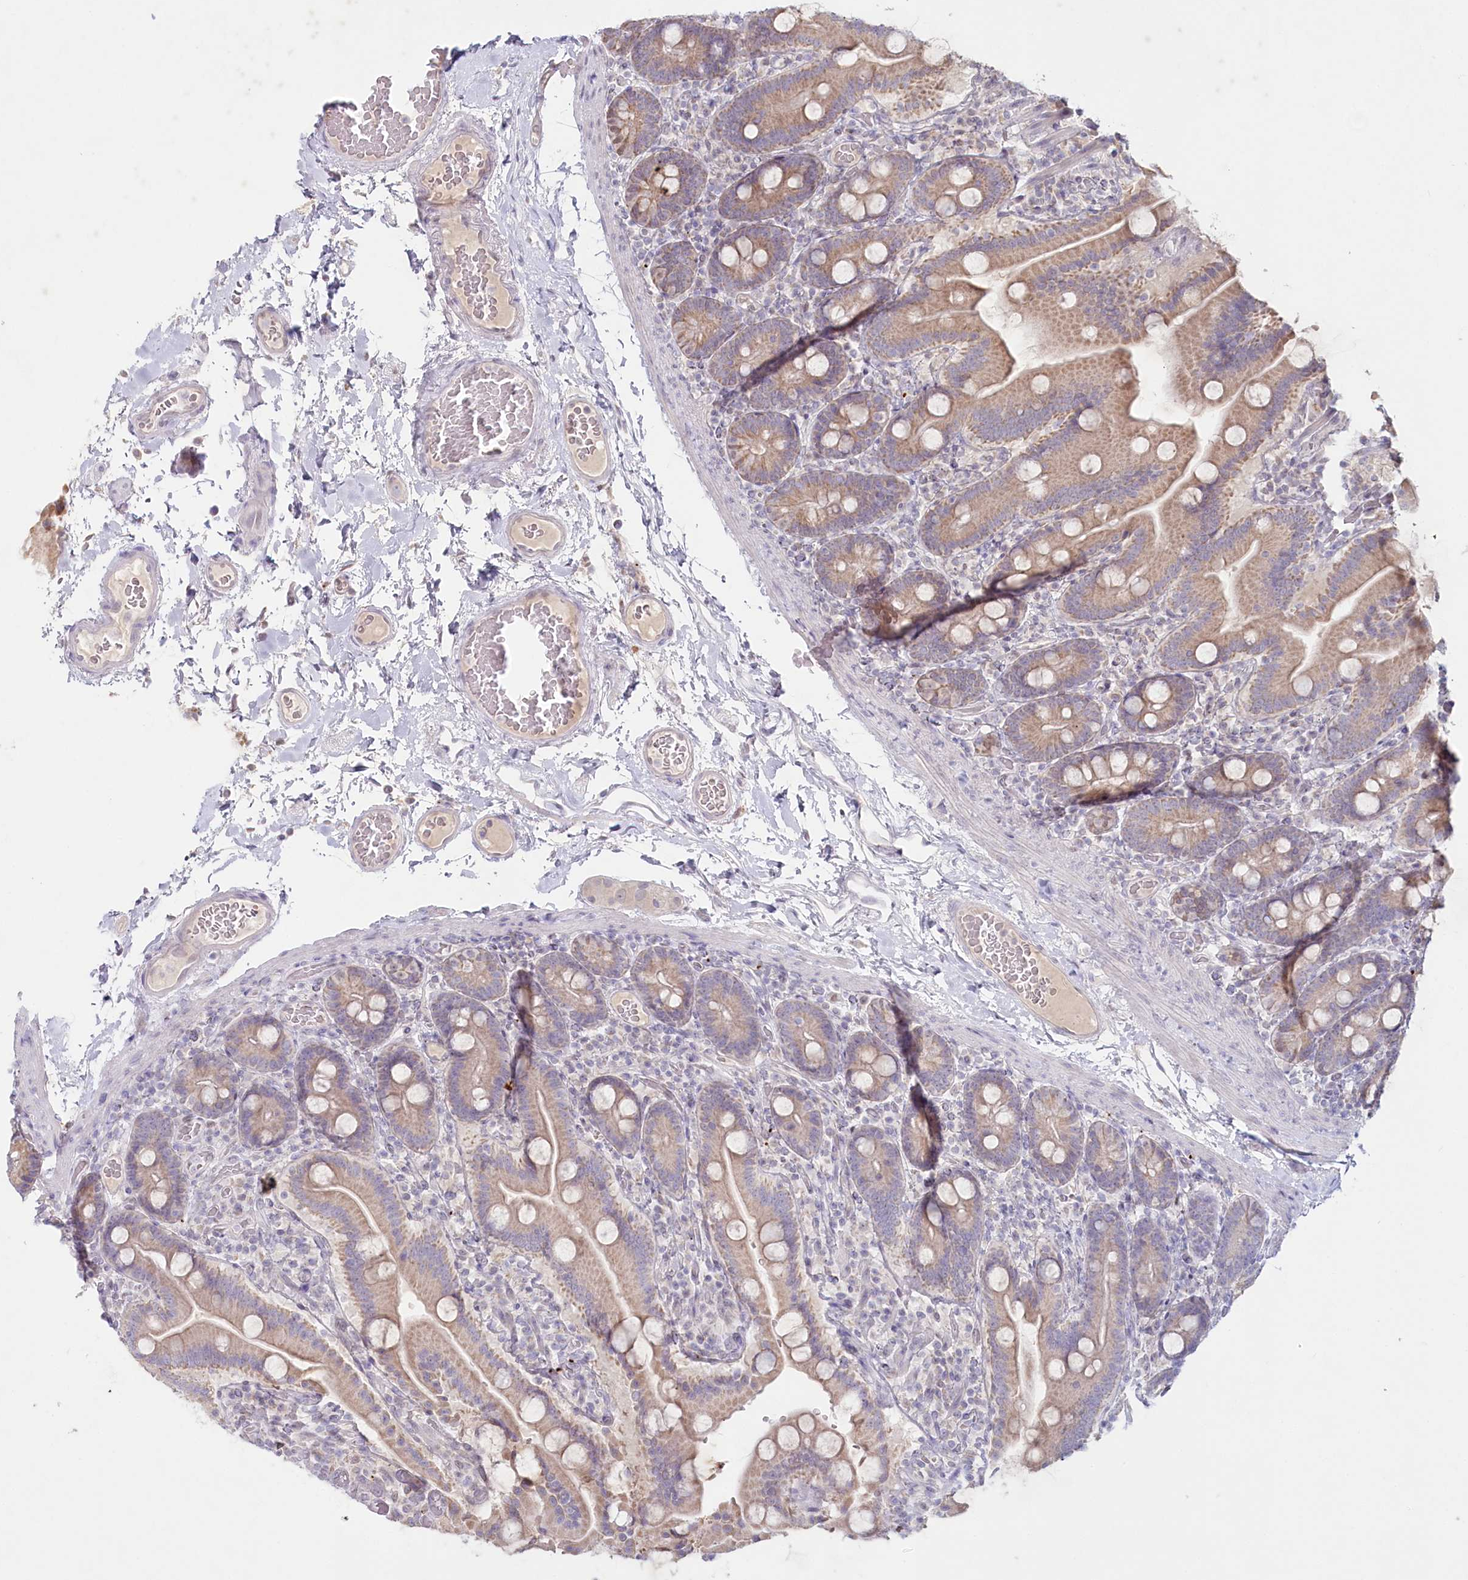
{"staining": {"intensity": "moderate", "quantity": ">75%", "location": "cytoplasmic/membranous"}, "tissue": "duodenum", "cell_type": "Glandular cells", "image_type": "normal", "snomed": [{"axis": "morphology", "description": "Normal tissue, NOS"}, {"axis": "topography", "description": "Duodenum"}], "caption": "Duodenum stained with DAB immunohistochemistry (IHC) reveals medium levels of moderate cytoplasmic/membranous positivity in approximately >75% of glandular cells.", "gene": "PSAPL1", "patient": {"sex": "male", "age": 55}}